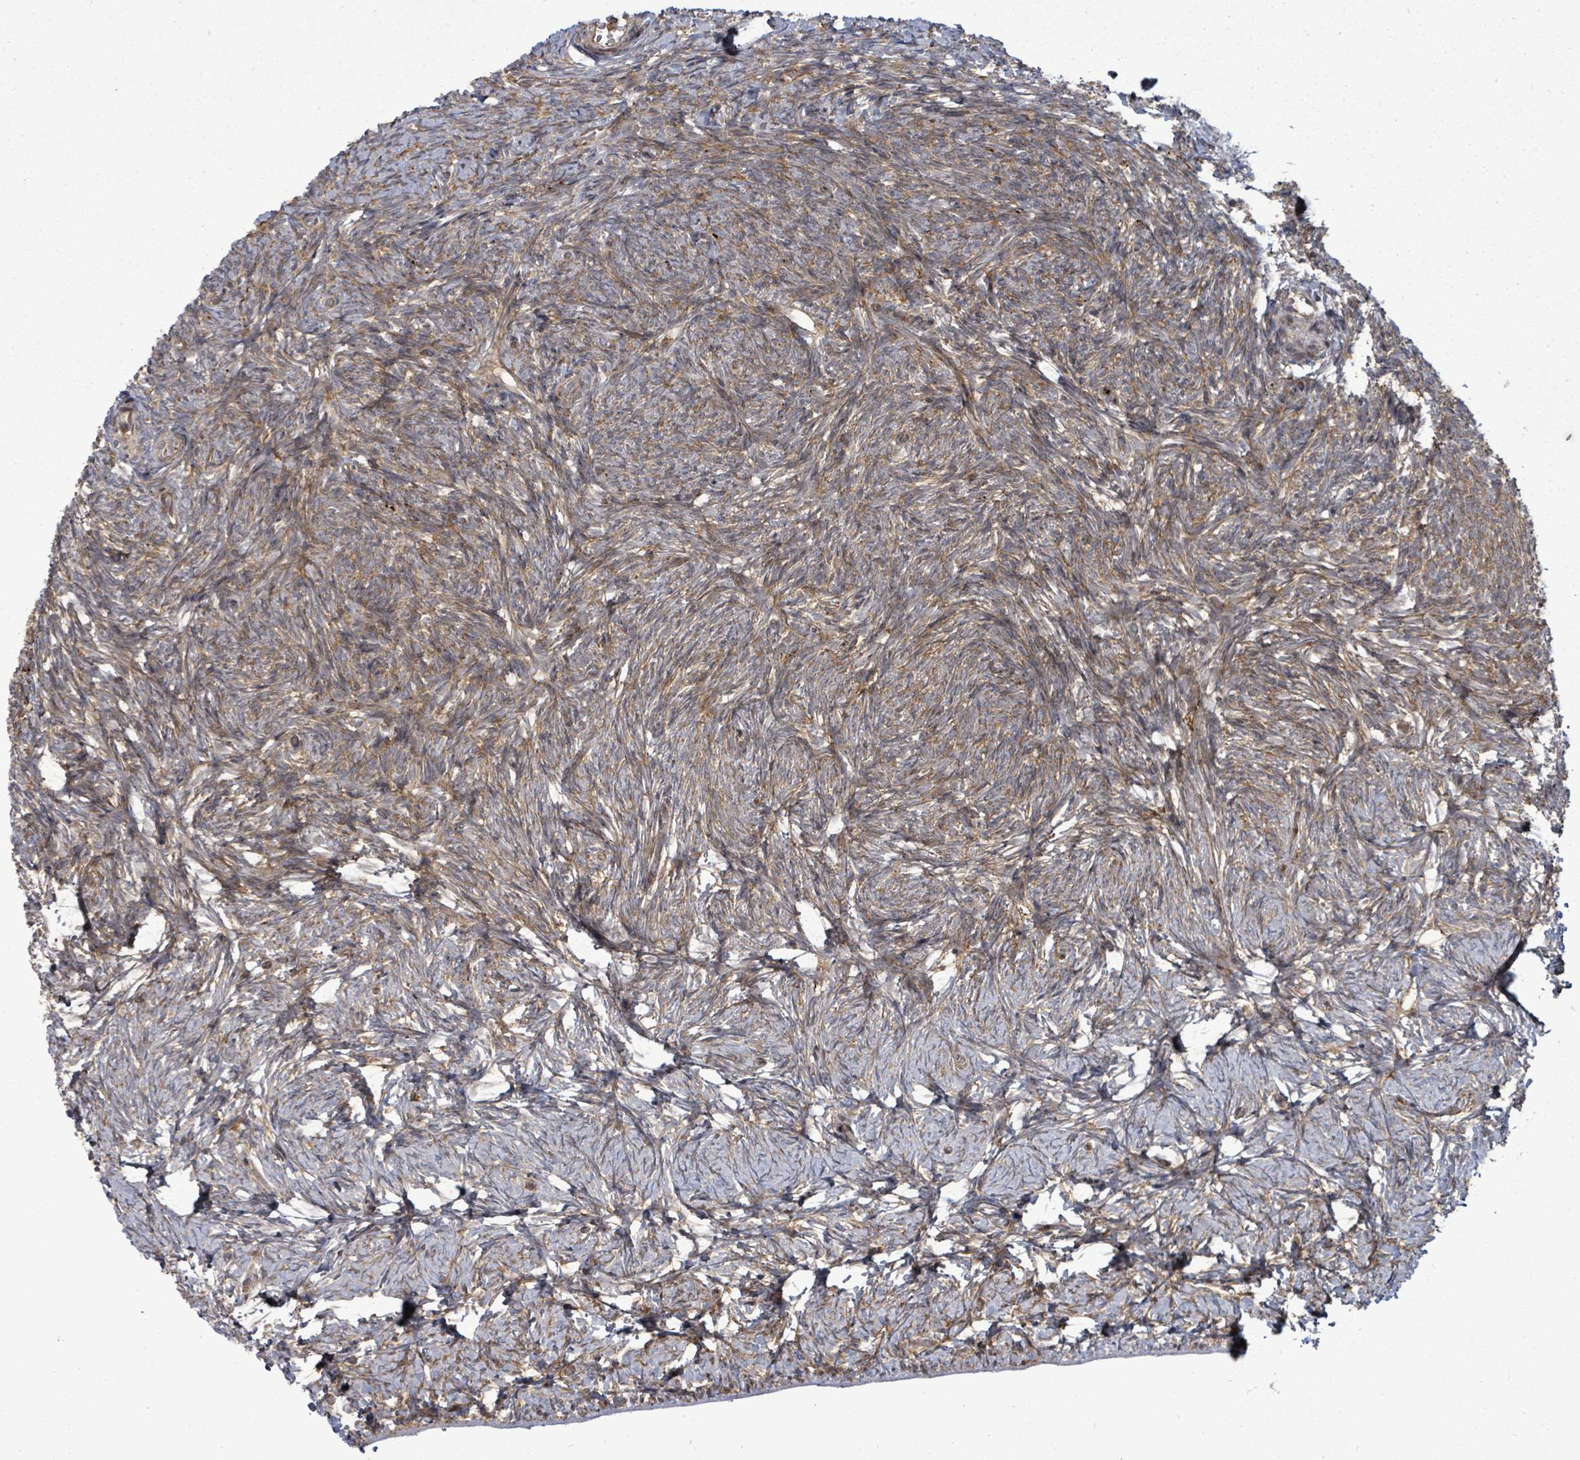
{"staining": {"intensity": "moderate", "quantity": ">75%", "location": "cytoplasmic/membranous"}, "tissue": "ovary", "cell_type": "Ovarian stroma cells", "image_type": "normal", "snomed": [{"axis": "morphology", "description": "Normal tissue, NOS"}, {"axis": "topography", "description": "Ovary"}], "caption": "A photomicrograph of ovary stained for a protein exhibits moderate cytoplasmic/membranous brown staining in ovarian stroma cells. Using DAB (brown) and hematoxylin (blue) stains, captured at high magnification using brightfield microscopy.", "gene": "EIF3CL", "patient": {"sex": "female", "age": 39}}